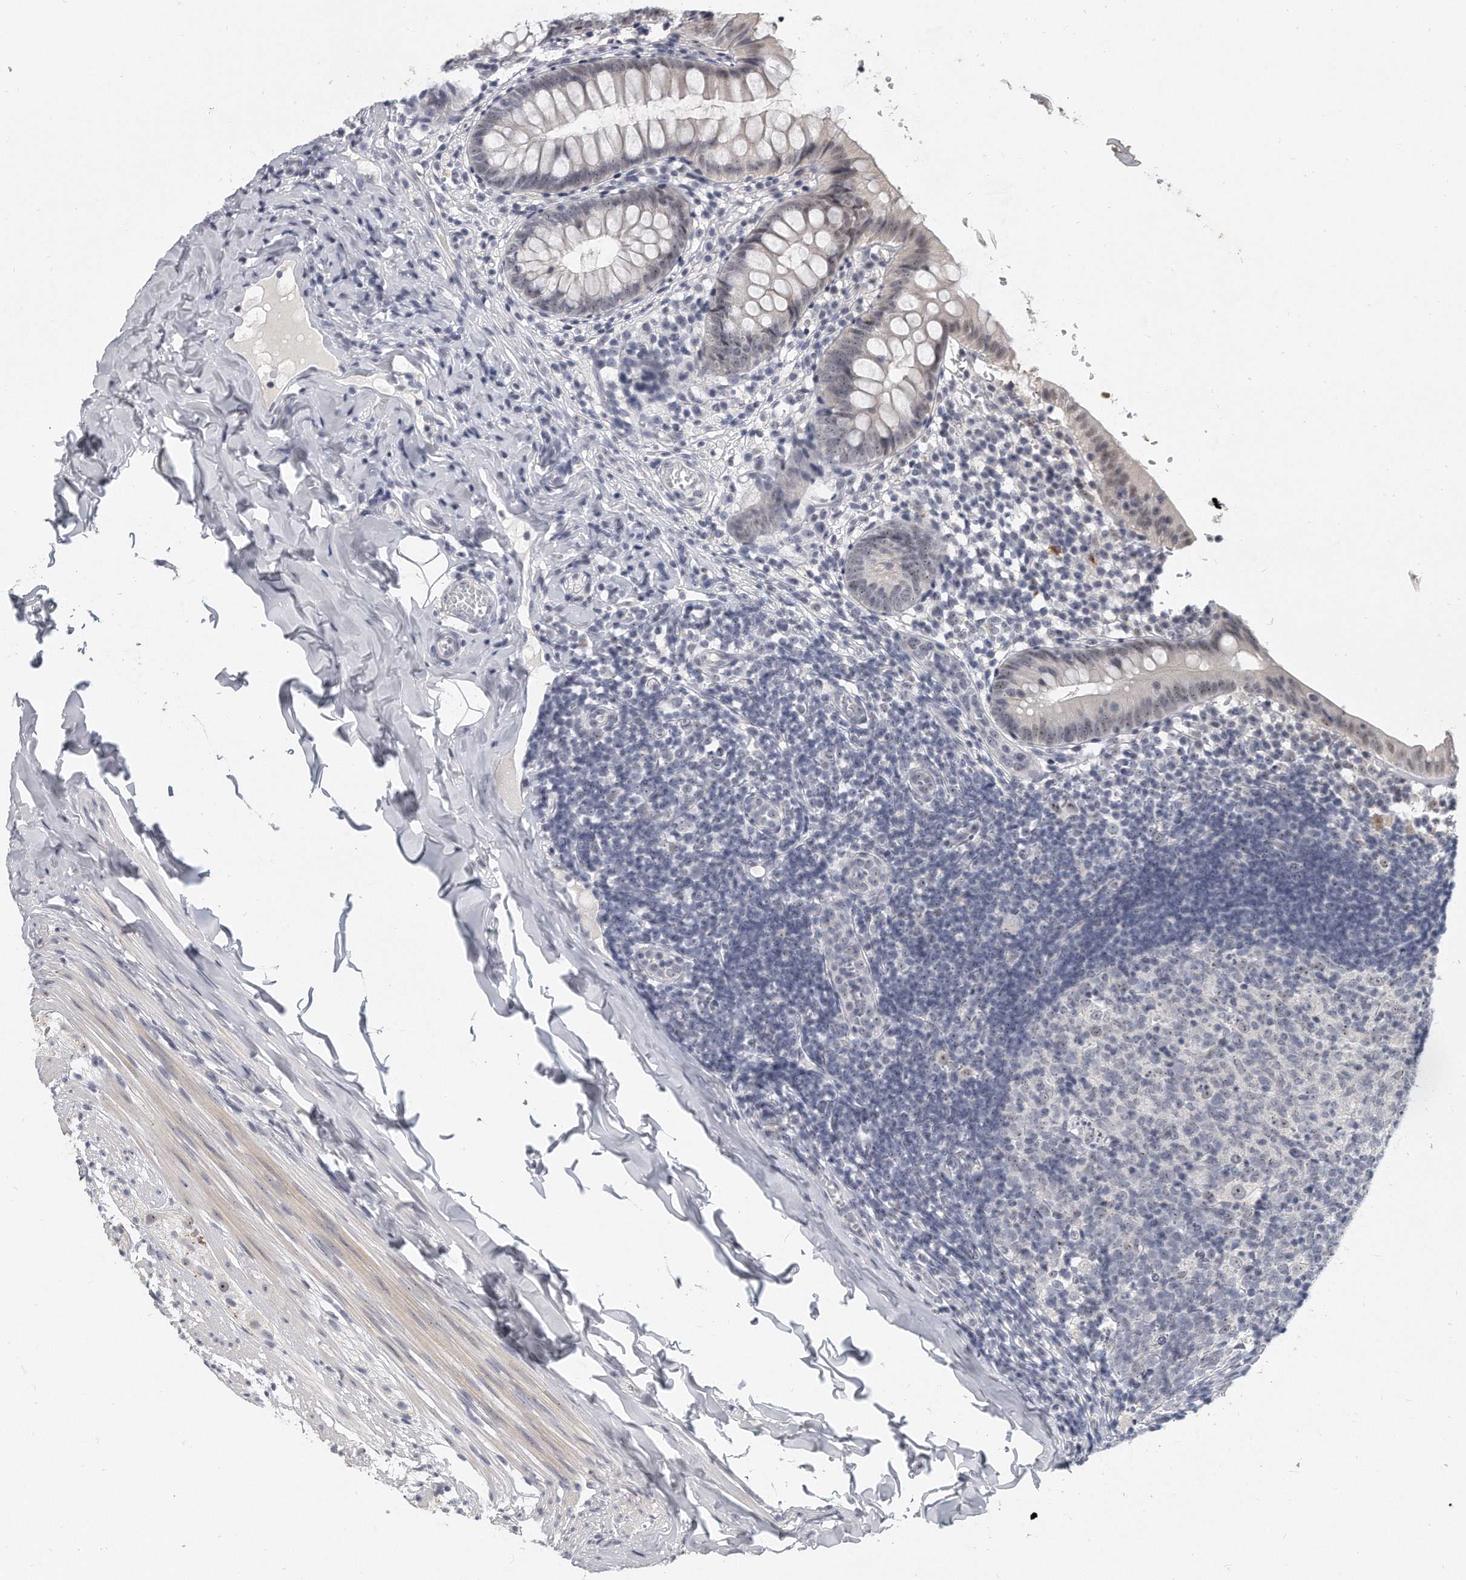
{"staining": {"intensity": "weak", "quantity": "25%-75%", "location": "nuclear"}, "tissue": "appendix", "cell_type": "Glandular cells", "image_type": "normal", "snomed": [{"axis": "morphology", "description": "Normal tissue, NOS"}, {"axis": "topography", "description": "Appendix"}], "caption": "Benign appendix demonstrates weak nuclear staining in approximately 25%-75% of glandular cells, visualized by immunohistochemistry.", "gene": "TFCP2L1", "patient": {"sex": "male", "age": 8}}